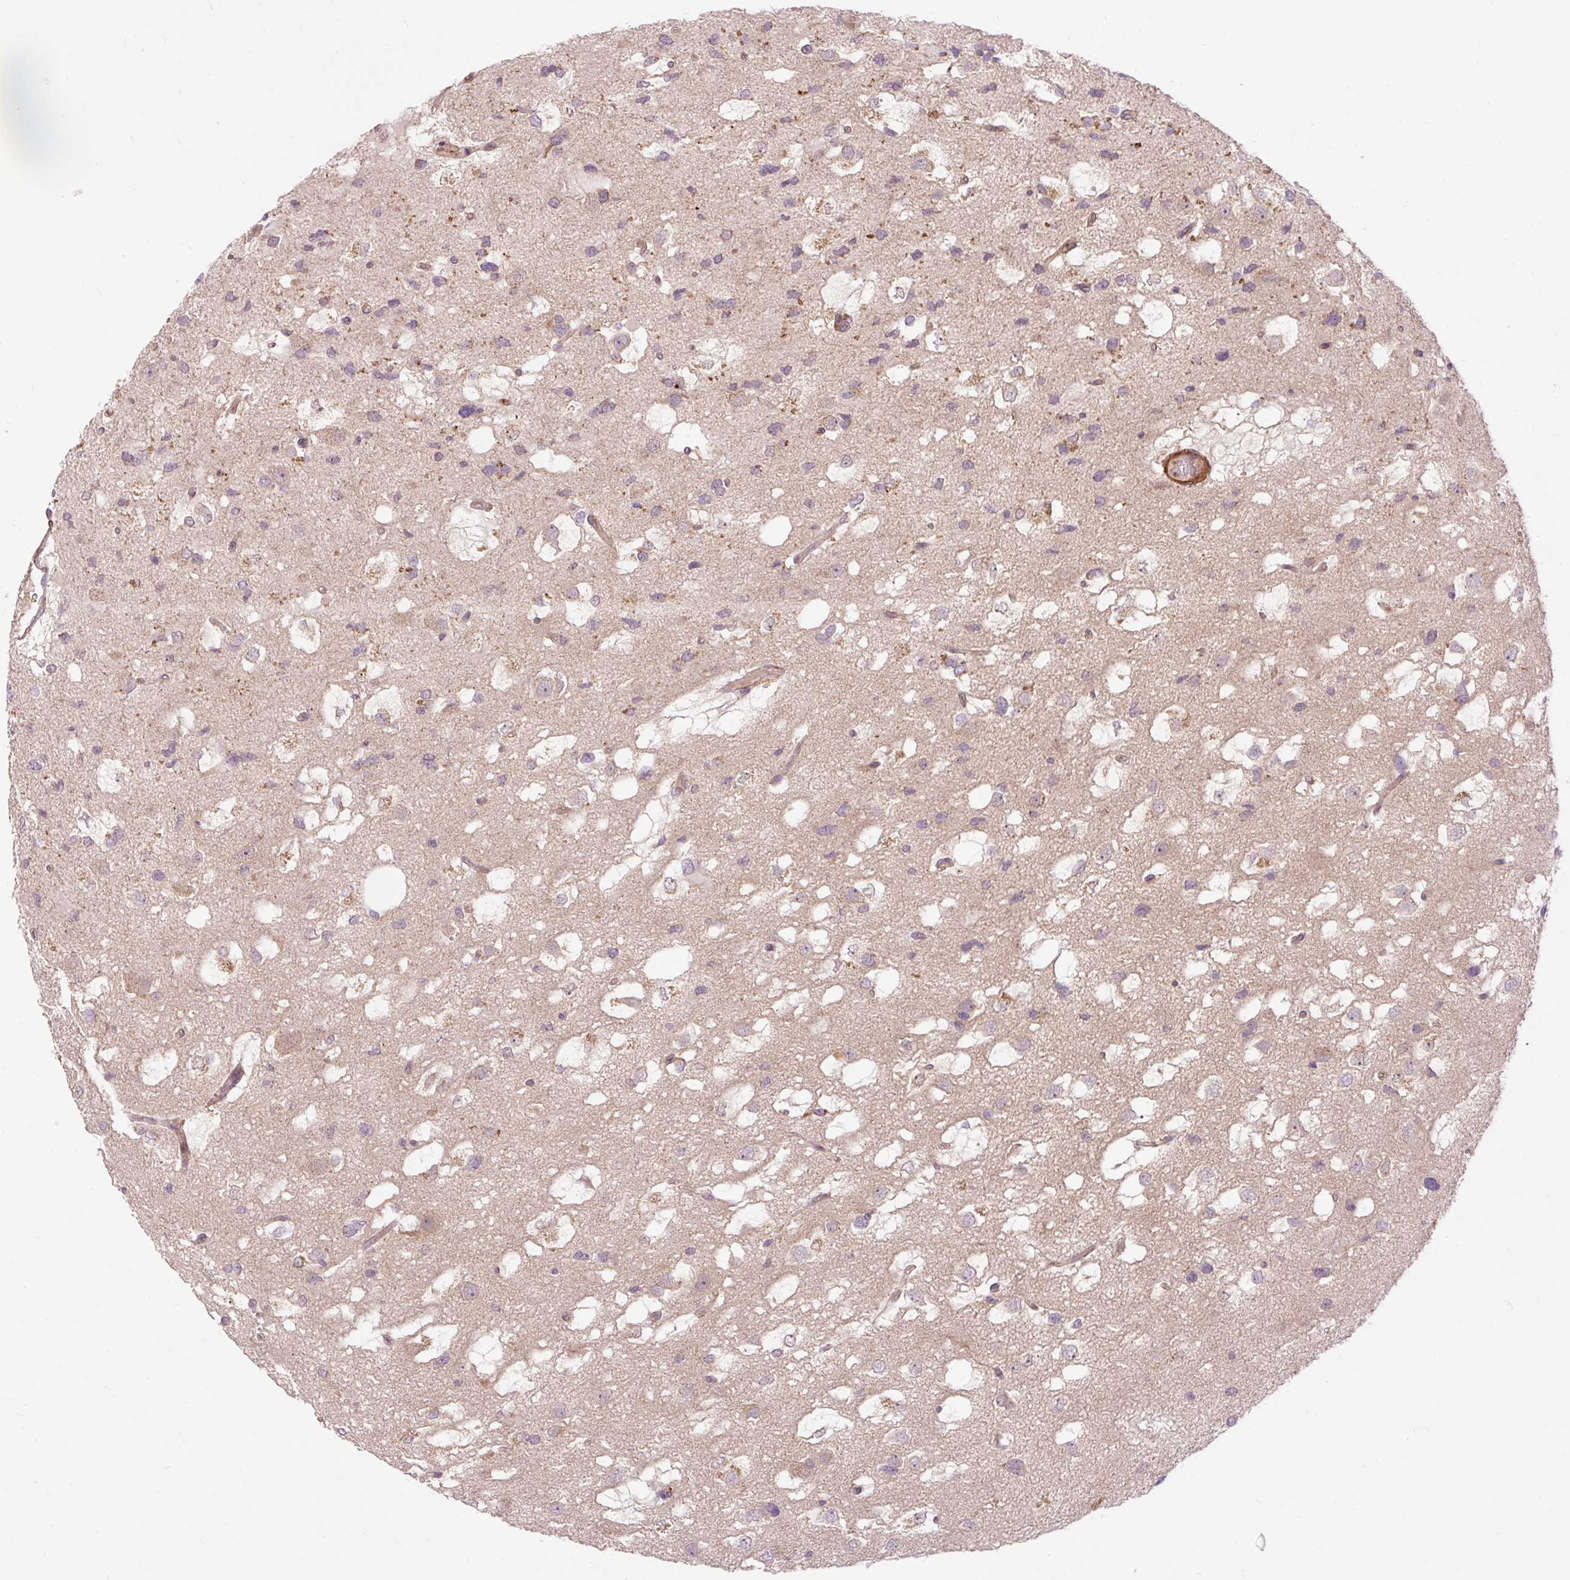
{"staining": {"intensity": "negative", "quantity": "none", "location": "none"}, "tissue": "glioma", "cell_type": "Tumor cells", "image_type": "cancer", "snomed": [{"axis": "morphology", "description": "Glioma, malignant, High grade"}, {"axis": "topography", "description": "Brain"}], "caption": "High power microscopy histopathology image of an immunohistochemistry photomicrograph of high-grade glioma (malignant), revealing no significant staining in tumor cells.", "gene": "RIPOR3", "patient": {"sex": "male", "age": 53}}